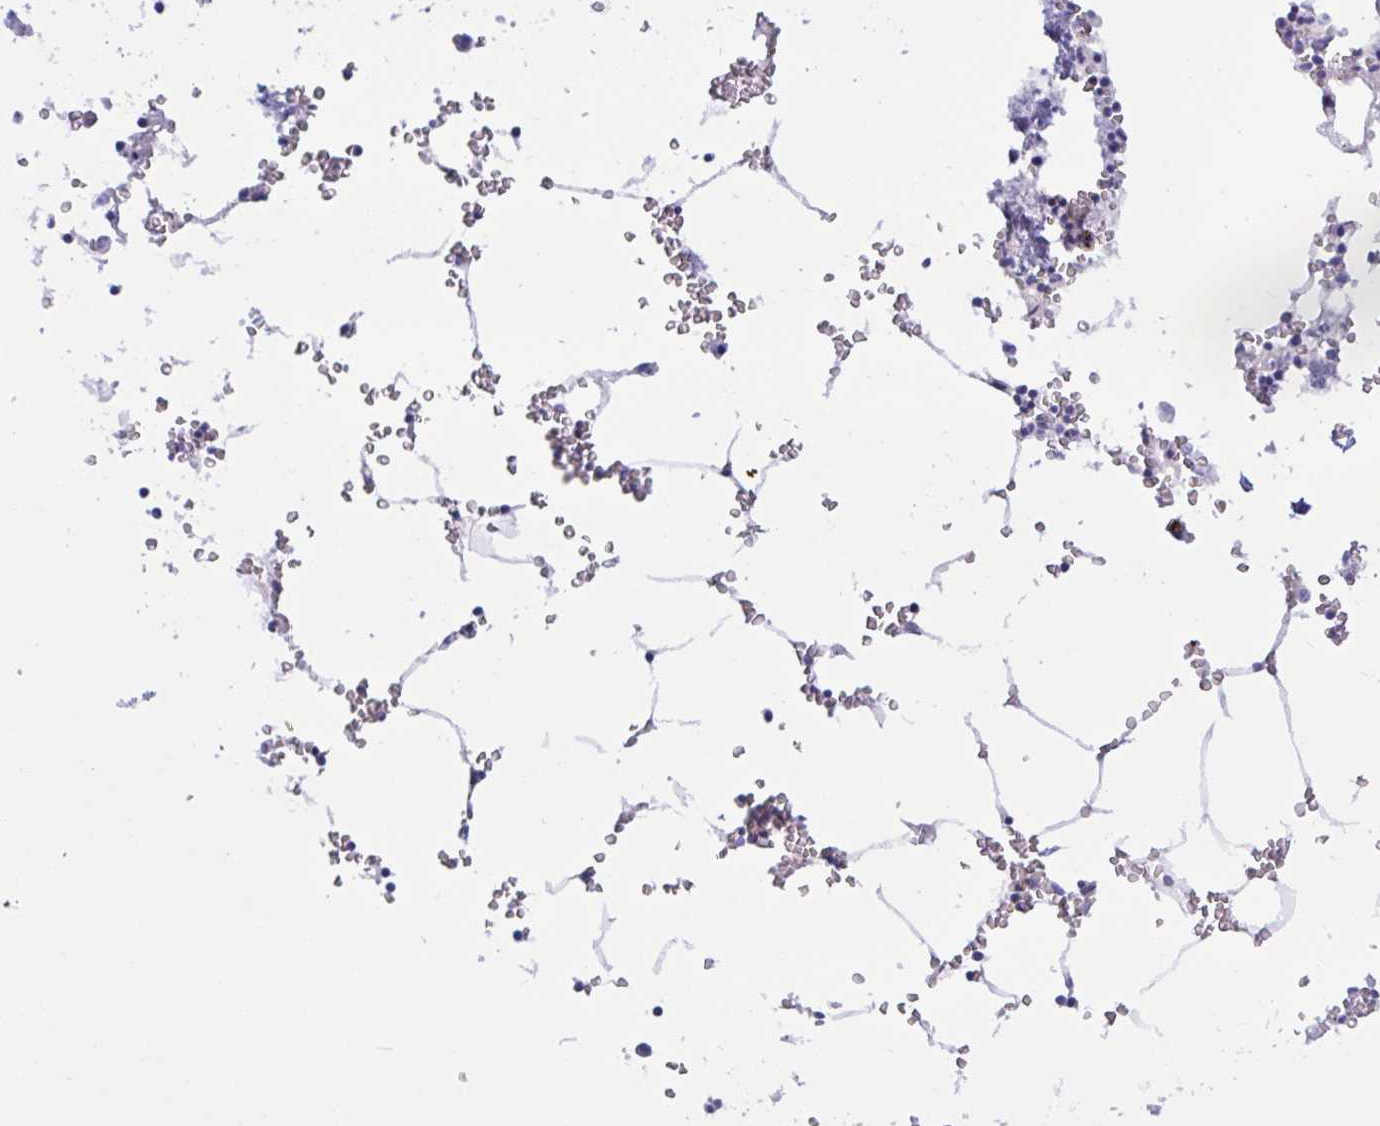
{"staining": {"intensity": "negative", "quantity": "none", "location": "none"}, "tissue": "bone marrow", "cell_type": "Hematopoietic cells", "image_type": "normal", "snomed": [{"axis": "morphology", "description": "Normal tissue, NOS"}, {"axis": "topography", "description": "Bone marrow"}], "caption": "A photomicrograph of human bone marrow is negative for staining in hematopoietic cells. Nuclei are stained in blue.", "gene": "SREBF1", "patient": {"sex": "male", "age": 54}}